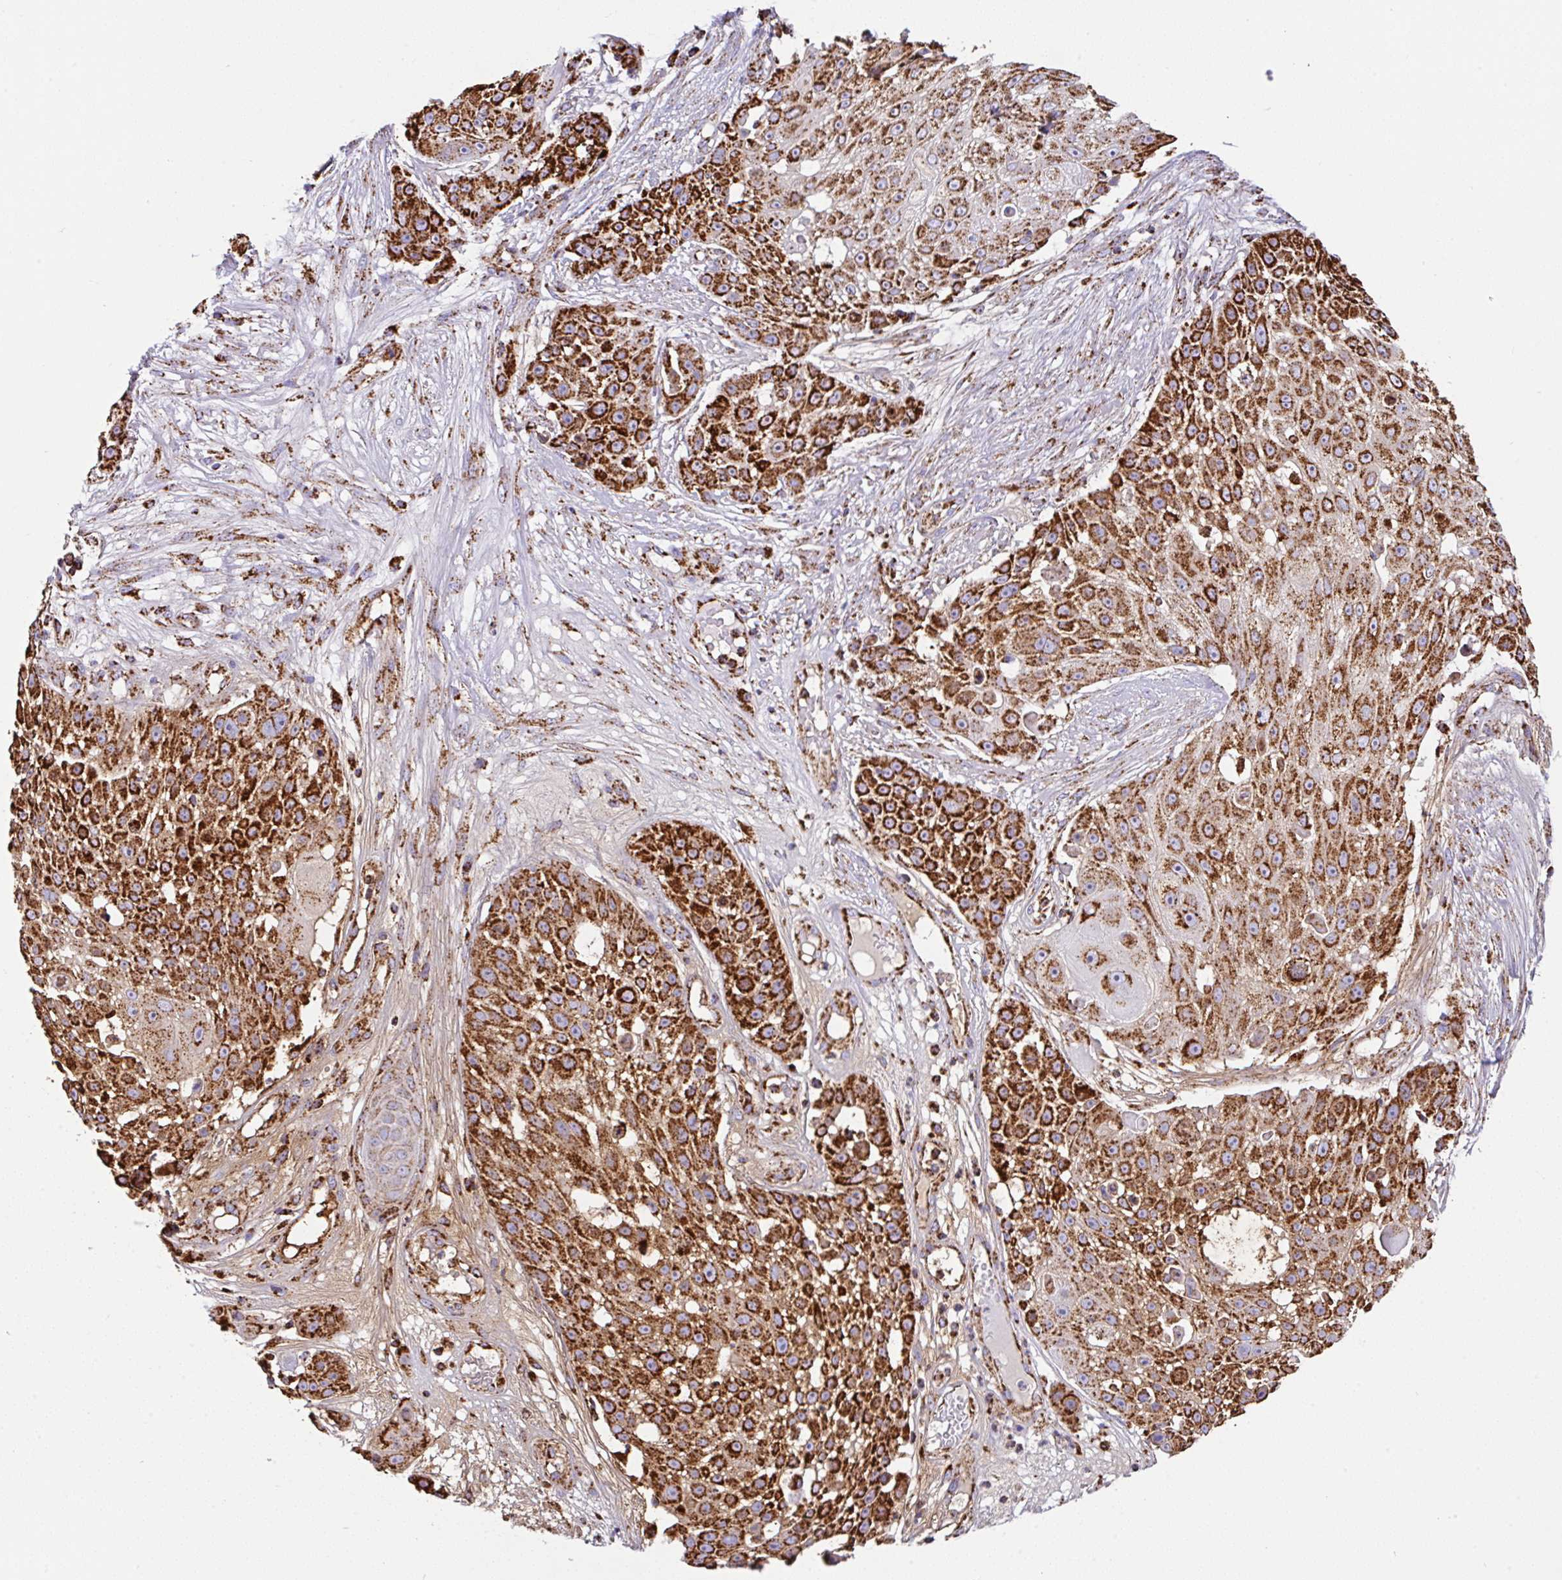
{"staining": {"intensity": "strong", "quantity": ">75%", "location": "cytoplasmic/membranous"}, "tissue": "skin cancer", "cell_type": "Tumor cells", "image_type": "cancer", "snomed": [{"axis": "morphology", "description": "Squamous cell carcinoma, NOS"}, {"axis": "topography", "description": "Skin"}], "caption": "There is high levels of strong cytoplasmic/membranous staining in tumor cells of skin cancer (squamous cell carcinoma), as demonstrated by immunohistochemical staining (brown color).", "gene": "ANKRD33B", "patient": {"sex": "female", "age": 86}}